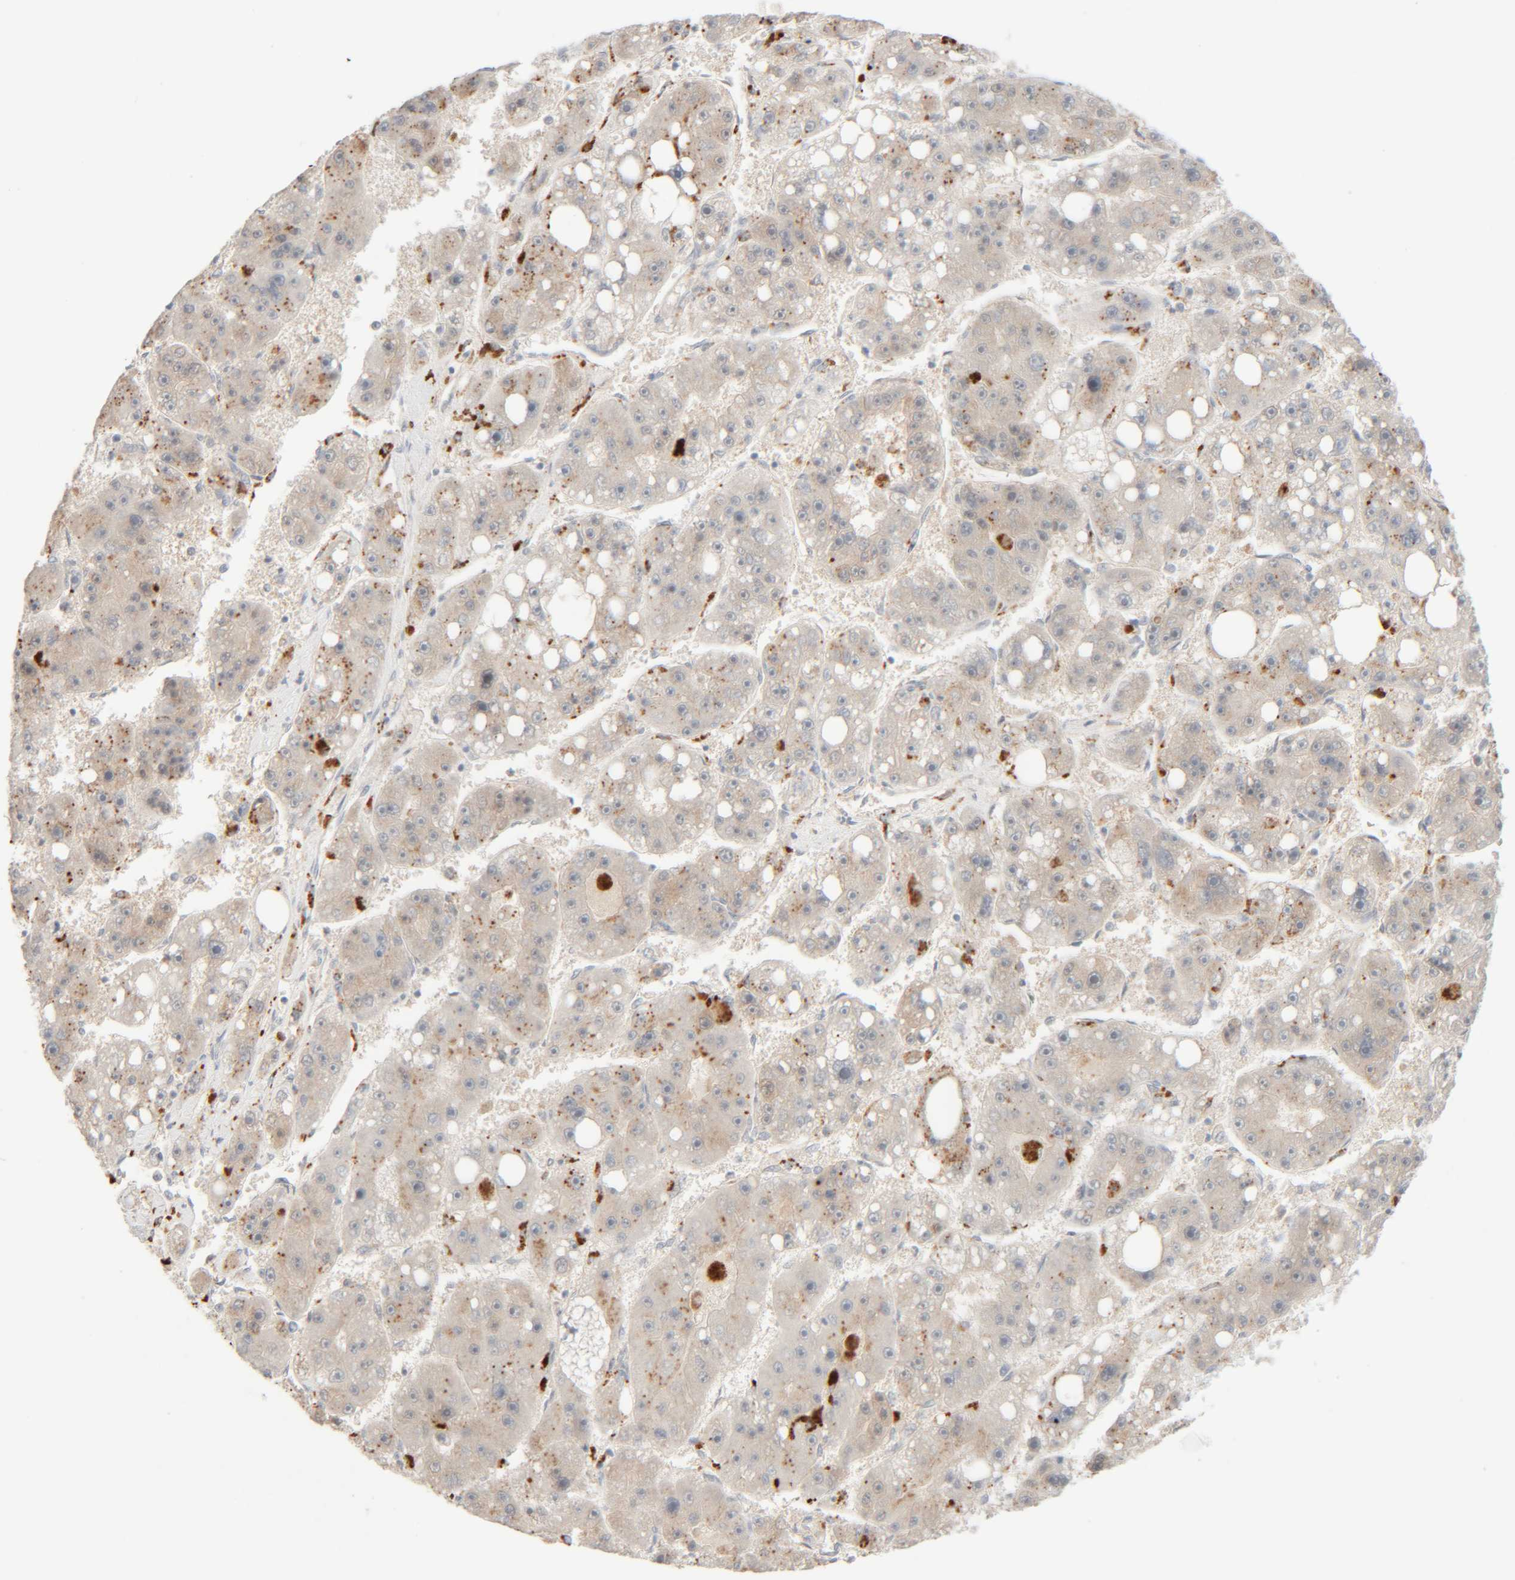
{"staining": {"intensity": "negative", "quantity": "none", "location": "none"}, "tissue": "liver cancer", "cell_type": "Tumor cells", "image_type": "cancer", "snomed": [{"axis": "morphology", "description": "Carcinoma, Hepatocellular, NOS"}, {"axis": "topography", "description": "Liver"}], "caption": "Immunohistochemistry micrograph of neoplastic tissue: human liver cancer (hepatocellular carcinoma) stained with DAB (3,3'-diaminobenzidine) shows no significant protein expression in tumor cells.", "gene": "CHKA", "patient": {"sex": "female", "age": 61}}